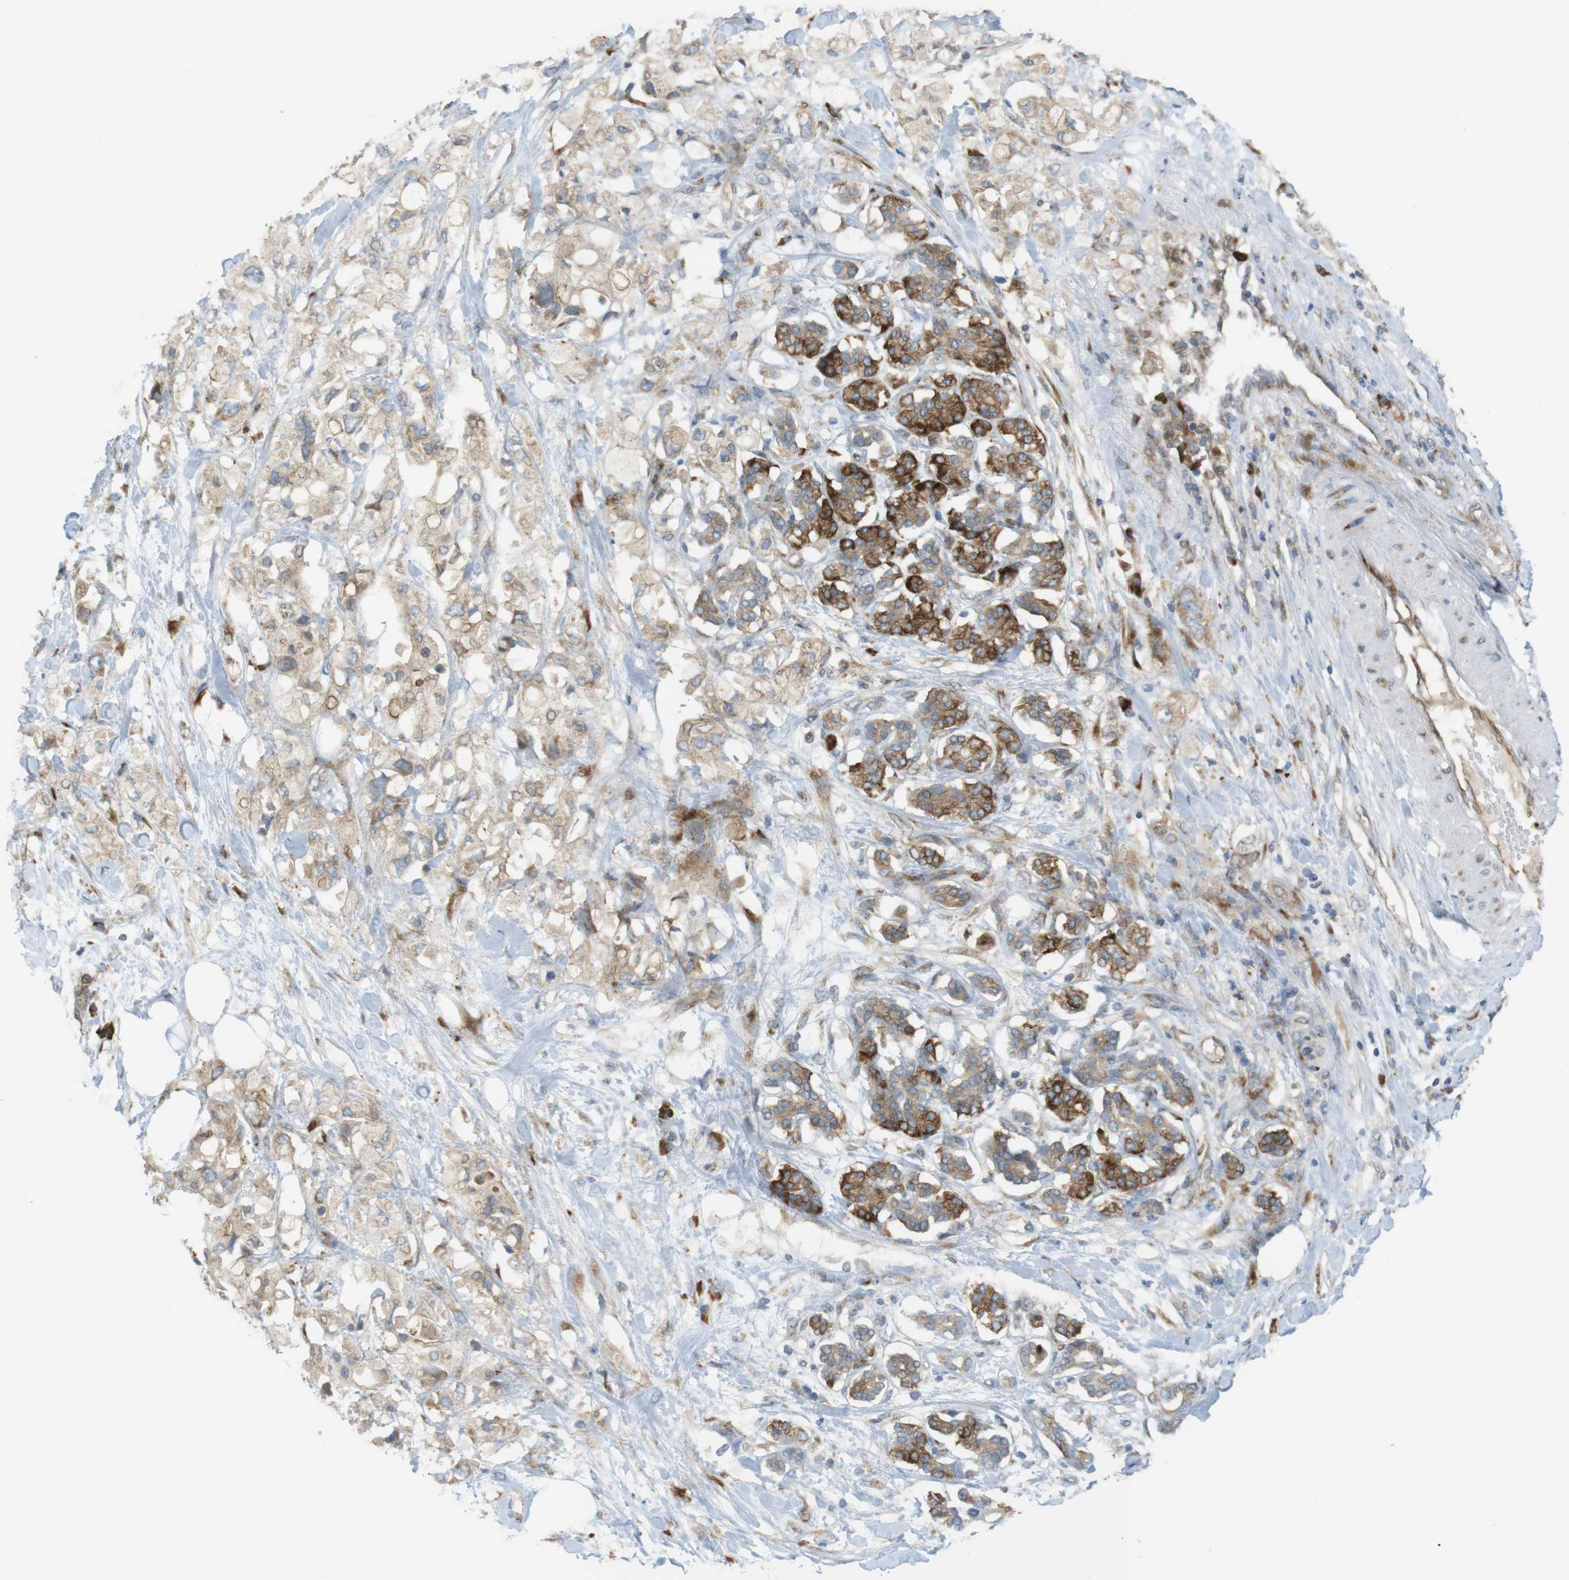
{"staining": {"intensity": "weak", "quantity": ">75%", "location": "cytoplasmic/membranous"}, "tissue": "pancreatic cancer", "cell_type": "Tumor cells", "image_type": "cancer", "snomed": [{"axis": "morphology", "description": "Adenocarcinoma, NOS"}, {"axis": "topography", "description": "Pancreas"}], "caption": "Pancreatic cancer (adenocarcinoma) stained with a brown dye shows weak cytoplasmic/membranous positive staining in about >75% of tumor cells.", "gene": "GJC3", "patient": {"sex": "female", "age": 56}}